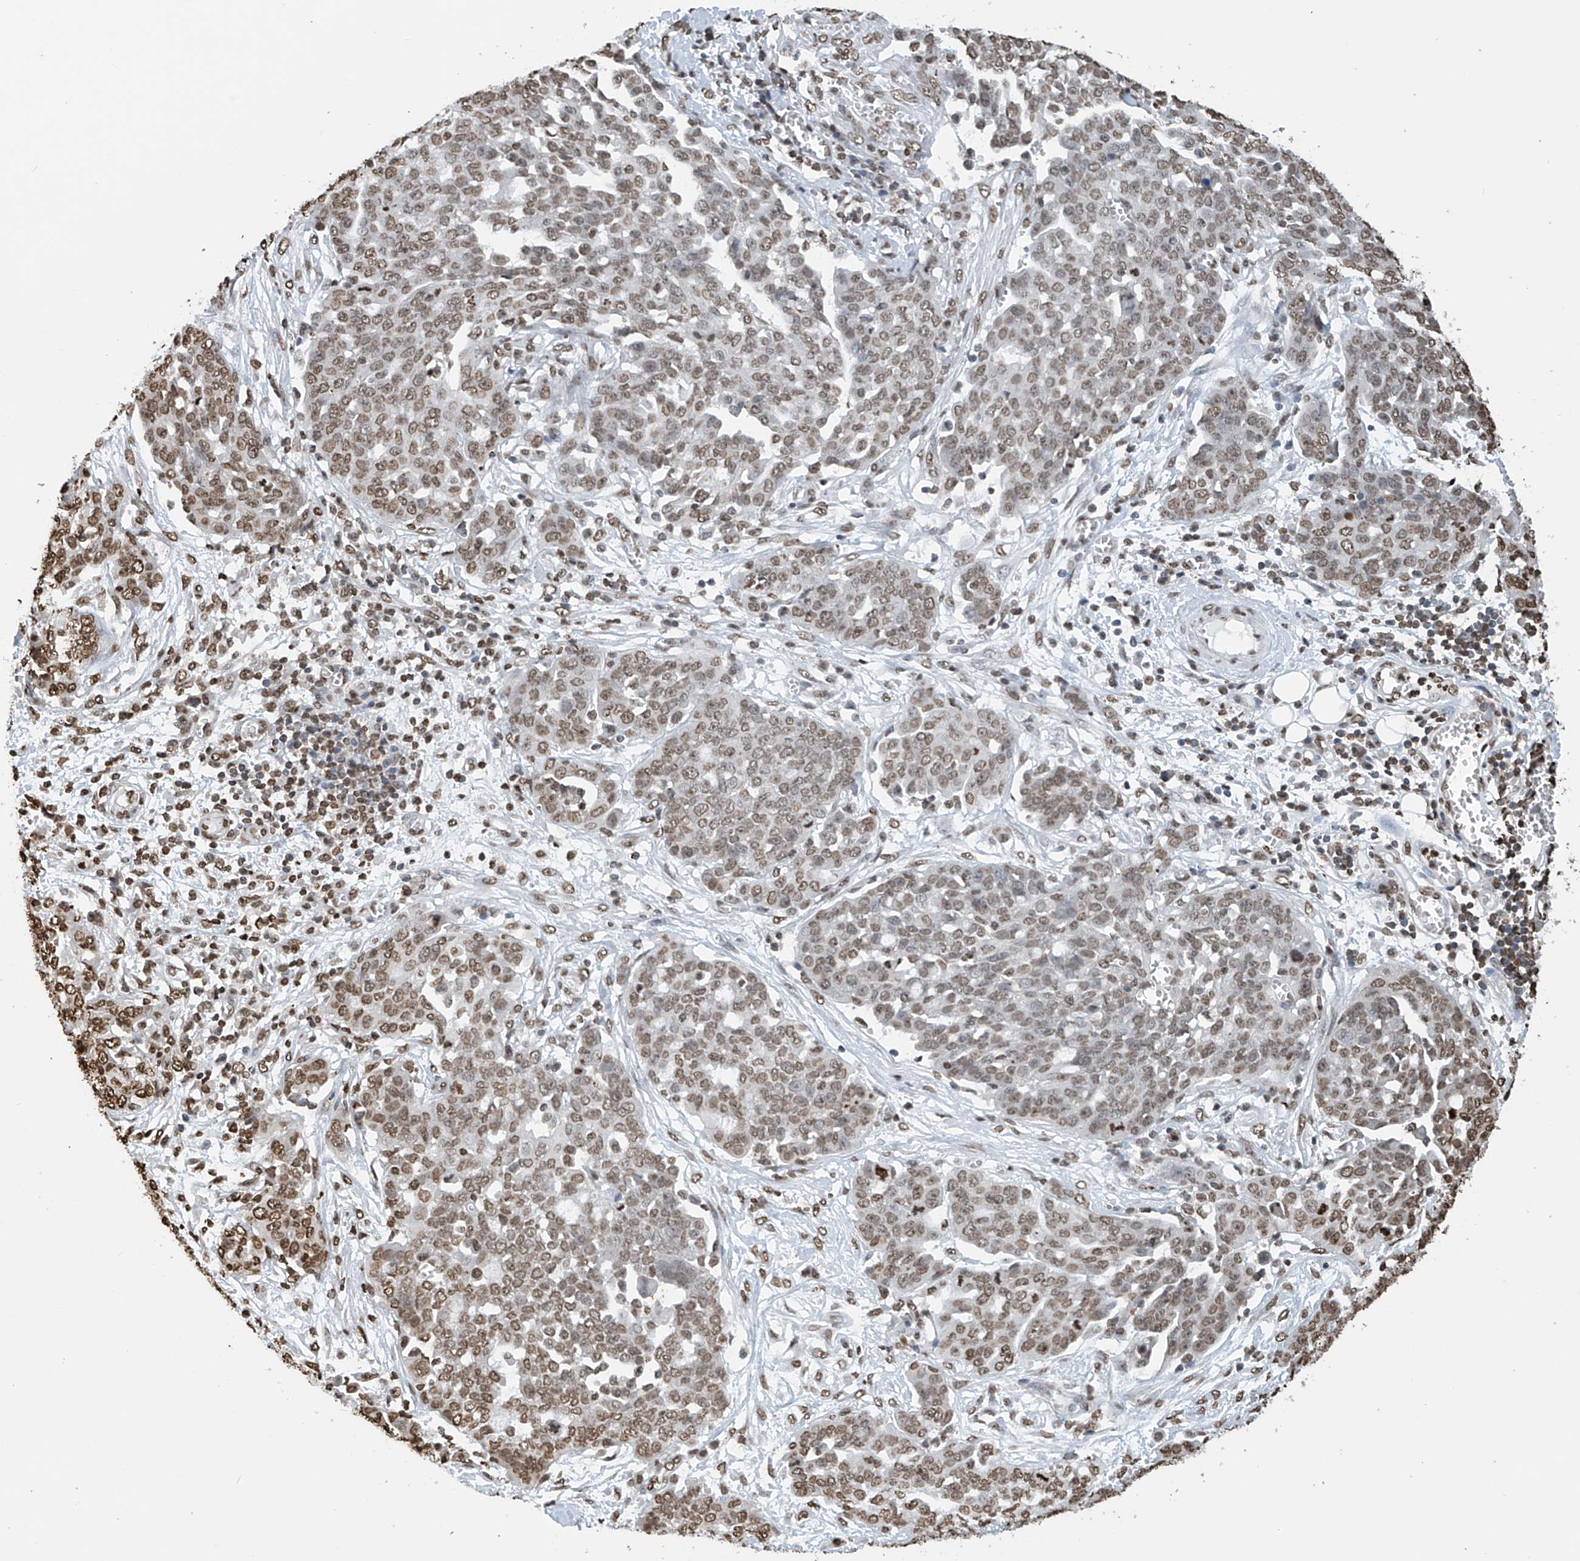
{"staining": {"intensity": "moderate", "quantity": ">75%", "location": "nuclear"}, "tissue": "ovarian cancer", "cell_type": "Tumor cells", "image_type": "cancer", "snomed": [{"axis": "morphology", "description": "Cystadenocarcinoma, serous, NOS"}, {"axis": "topography", "description": "Soft tissue"}, {"axis": "topography", "description": "Ovary"}], "caption": "The immunohistochemical stain labels moderate nuclear expression in tumor cells of ovarian serous cystadenocarcinoma tissue. (brown staining indicates protein expression, while blue staining denotes nuclei).", "gene": "DPPA2", "patient": {"sex": "female", "age": 57}}